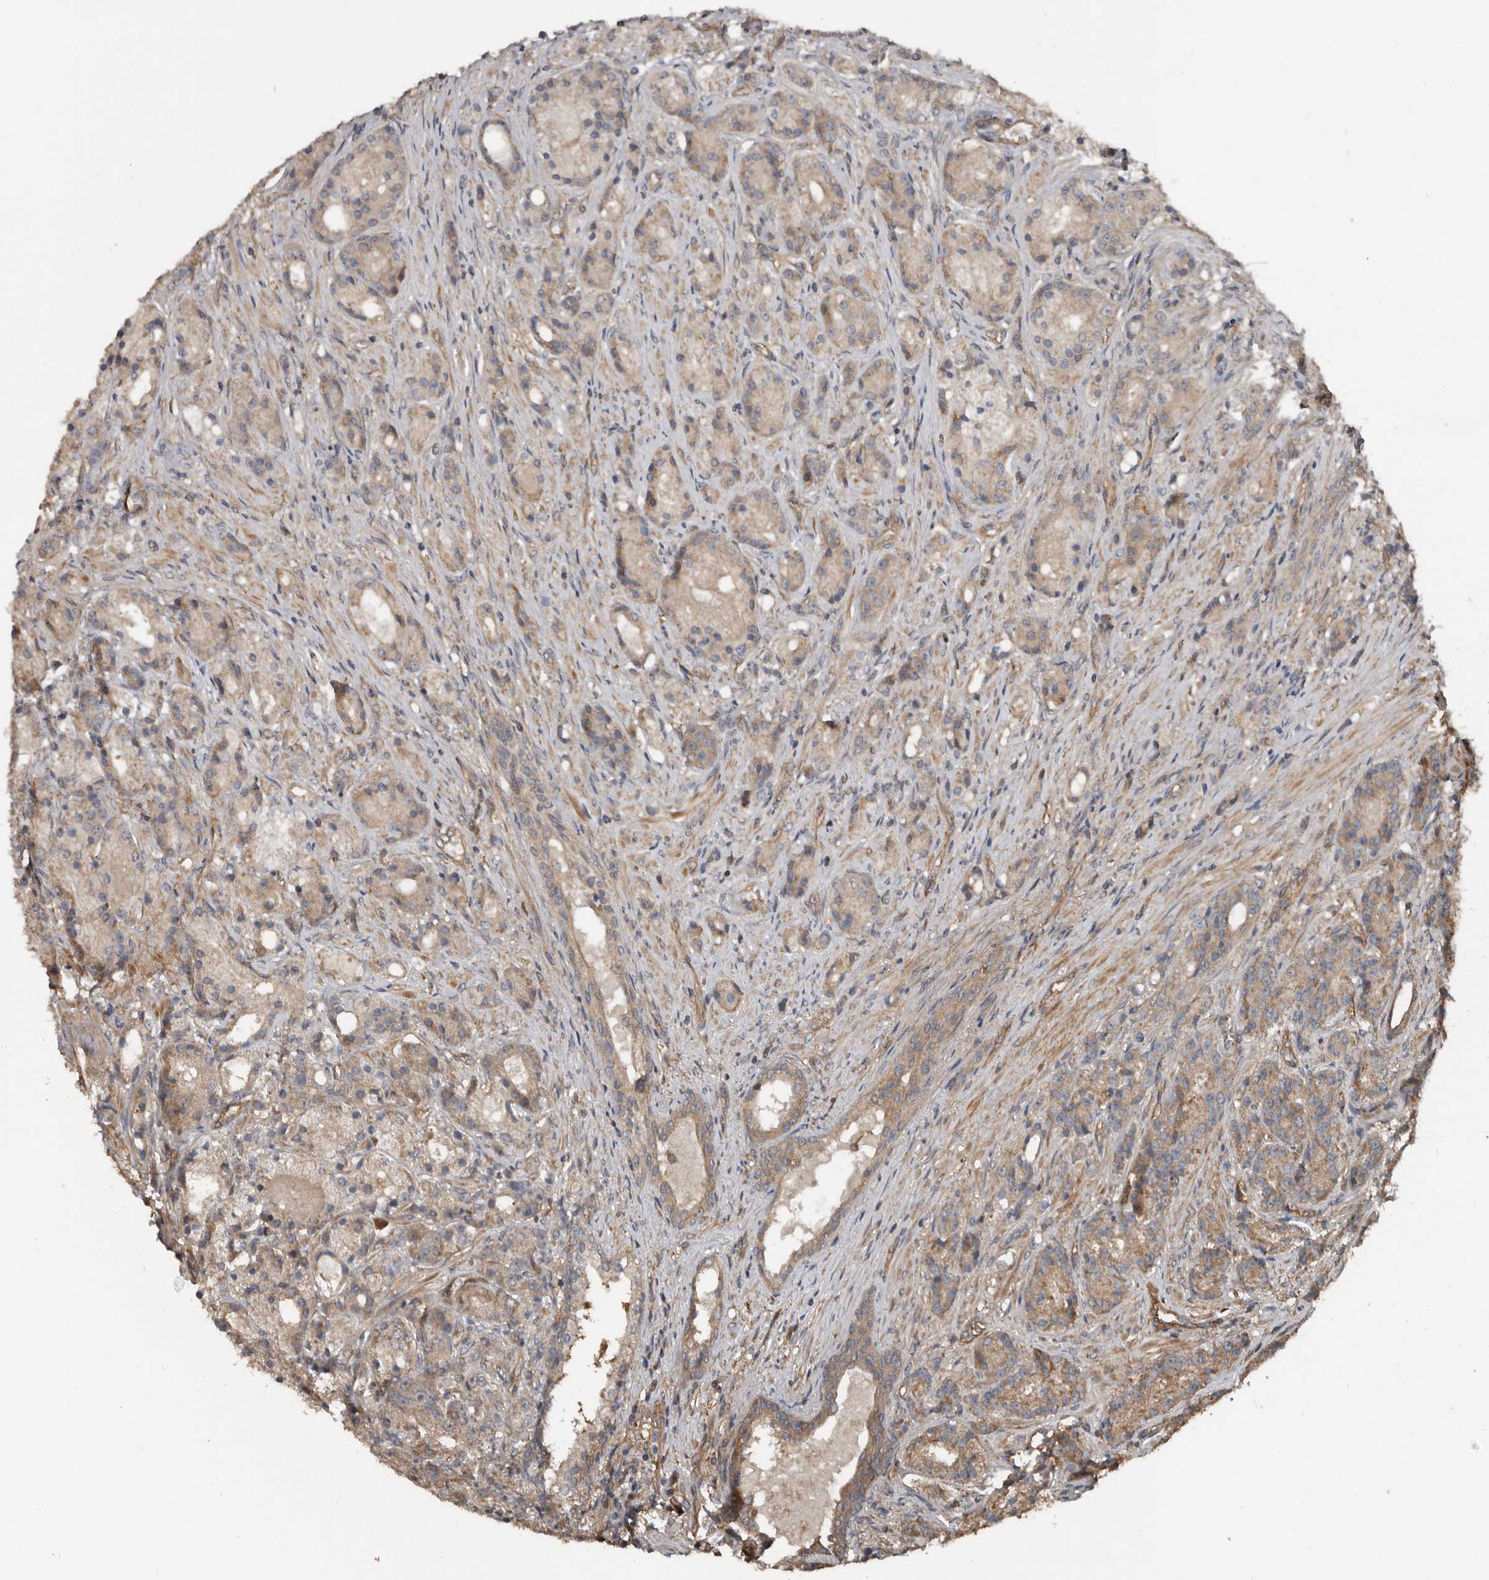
{"staining": {"intensity": "weak", "quantity": ">75%", "location": "cytoplasmic/membranous"}, "tissue": "prostate cancer", "cell_type": "Tumor cells", "image_type": "cancer", "snomed": [{"axis": "morphology", "description": "Adenocarcinoma, High grade"}, {"axis": "topography", "description": "Prostate"}], "caption": "Weak cytoplasmic/membranous positivity is appreciated in about >75% of tumor cells in prostate high-grade adenocarcinoma. (brown staining indicates protein expression, while blue staining denotes nuclei).", "gene": "EXOC3L1", "patient": {"sex": "male", "age": 60}}